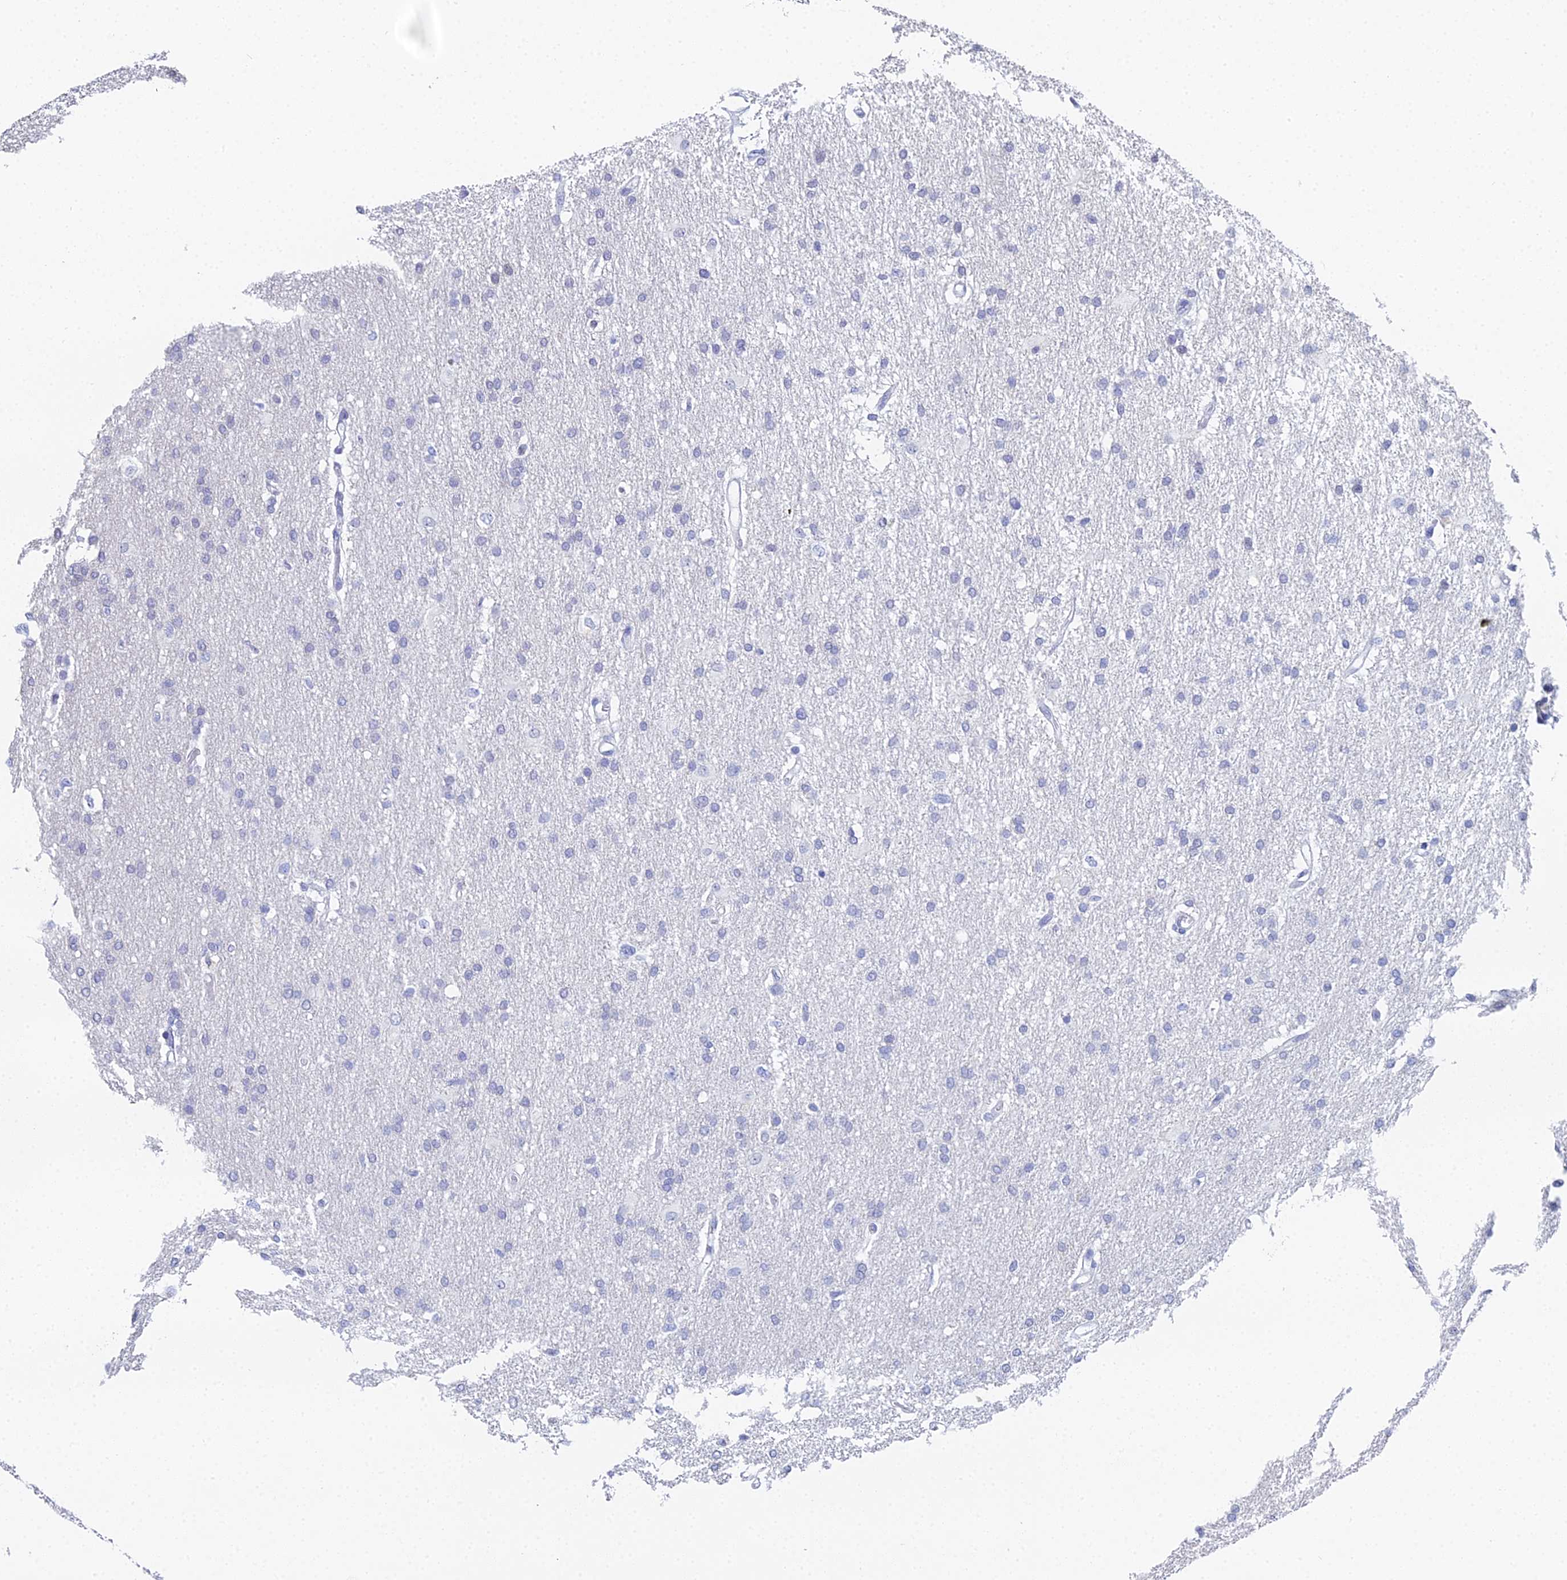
{"staining": {"intensity": "negative", "quantity": "none", "location": "none"}, "tissue": "glioma", "cell_type": "Tumor cells", "image_type": "cancer", "snomed": [{"axis": "morphology", "description": "Glioma, malignant, High grade"}, {"axis": "topography", "description": "Brain"}], "caption": "Immunohistochemistry (IHC) of human high-grade glioma (malignant) exhibits no staining in tumor cells.", "gene": "OCM", "patient": {"sex": "male", "age": 77}}